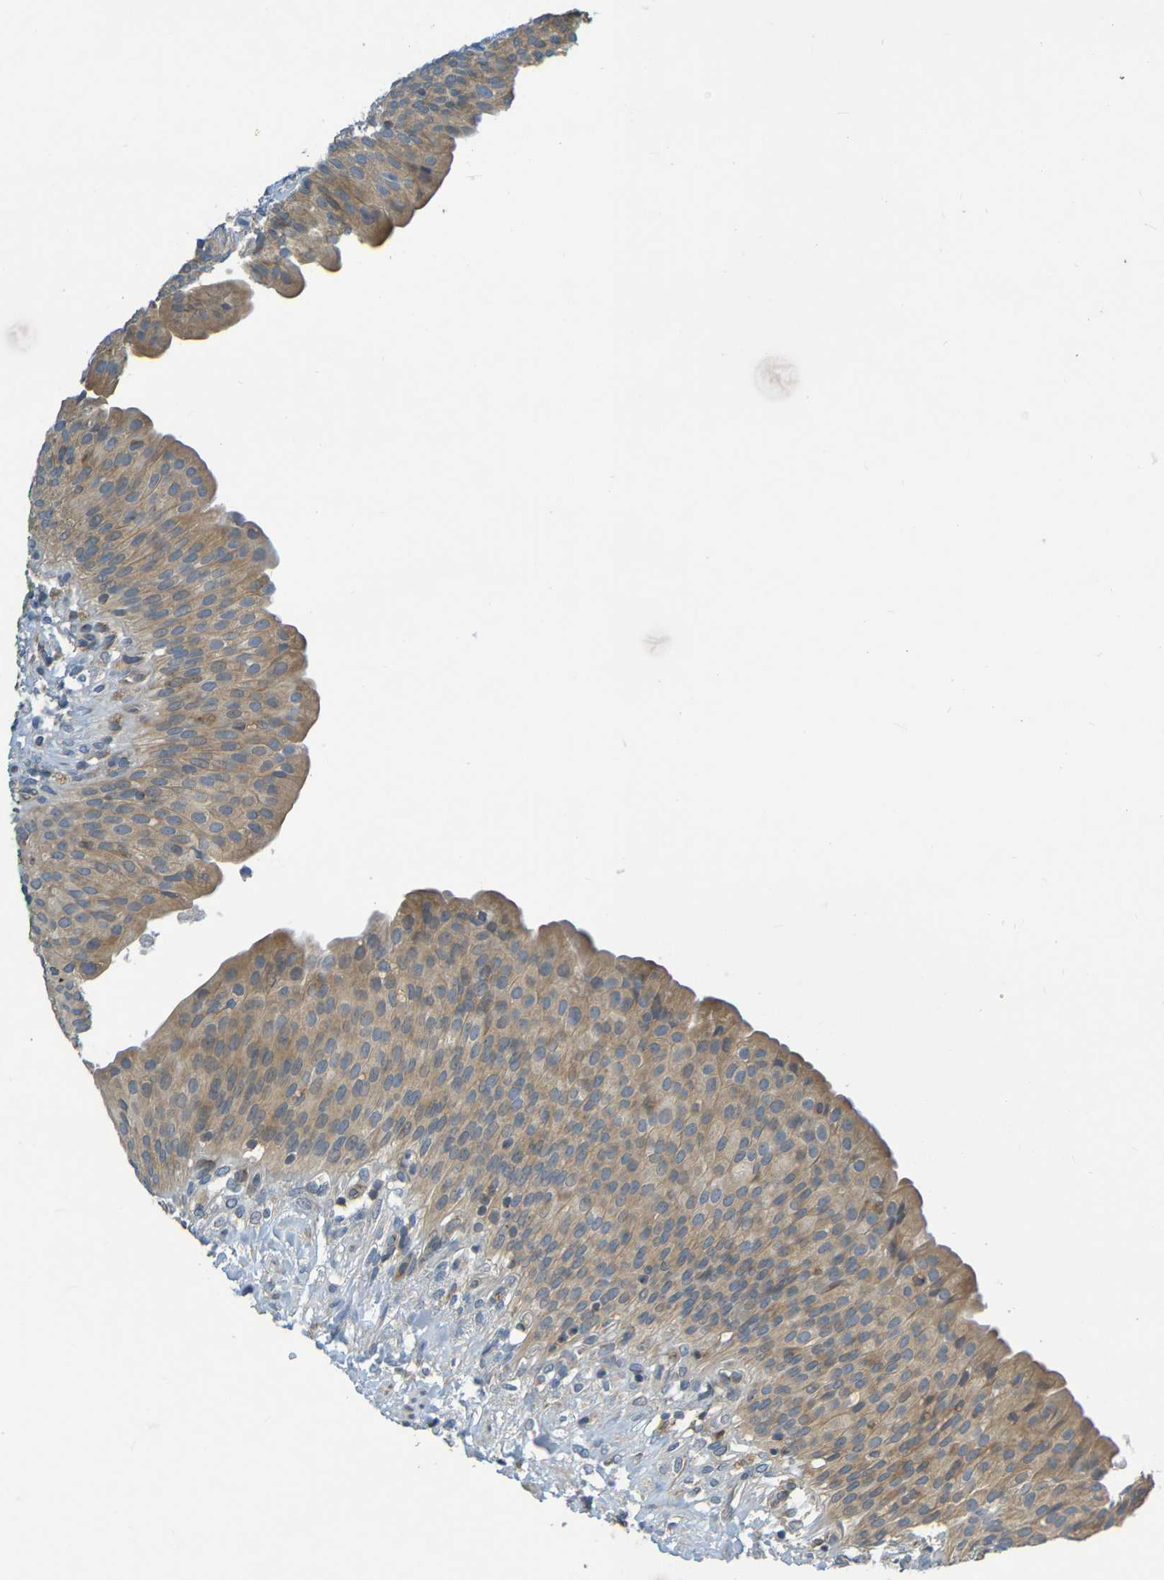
{"staining": {"intensity": "moderate", "quantity": ">75%", "location": "cytoplasmic/membranous"}, "tissue": "urinary bladder", "cell_type": "Urothelial cells", "image_type": "normal", "snomed": [{"axis": "morphology", "description": "Normal tissue, NOS"}, {"axis": "topography", "description": "Urinary bladder"}], "caption": "Immunohistochemical staining of unremarkable urinary bladder reveals >75% levels of moderate cytoplasmic/membranous protein positivity in about >75% of urothelial cells.", "gene": "CYP4F2", "patient": {"sex": "female", "age": 79}}